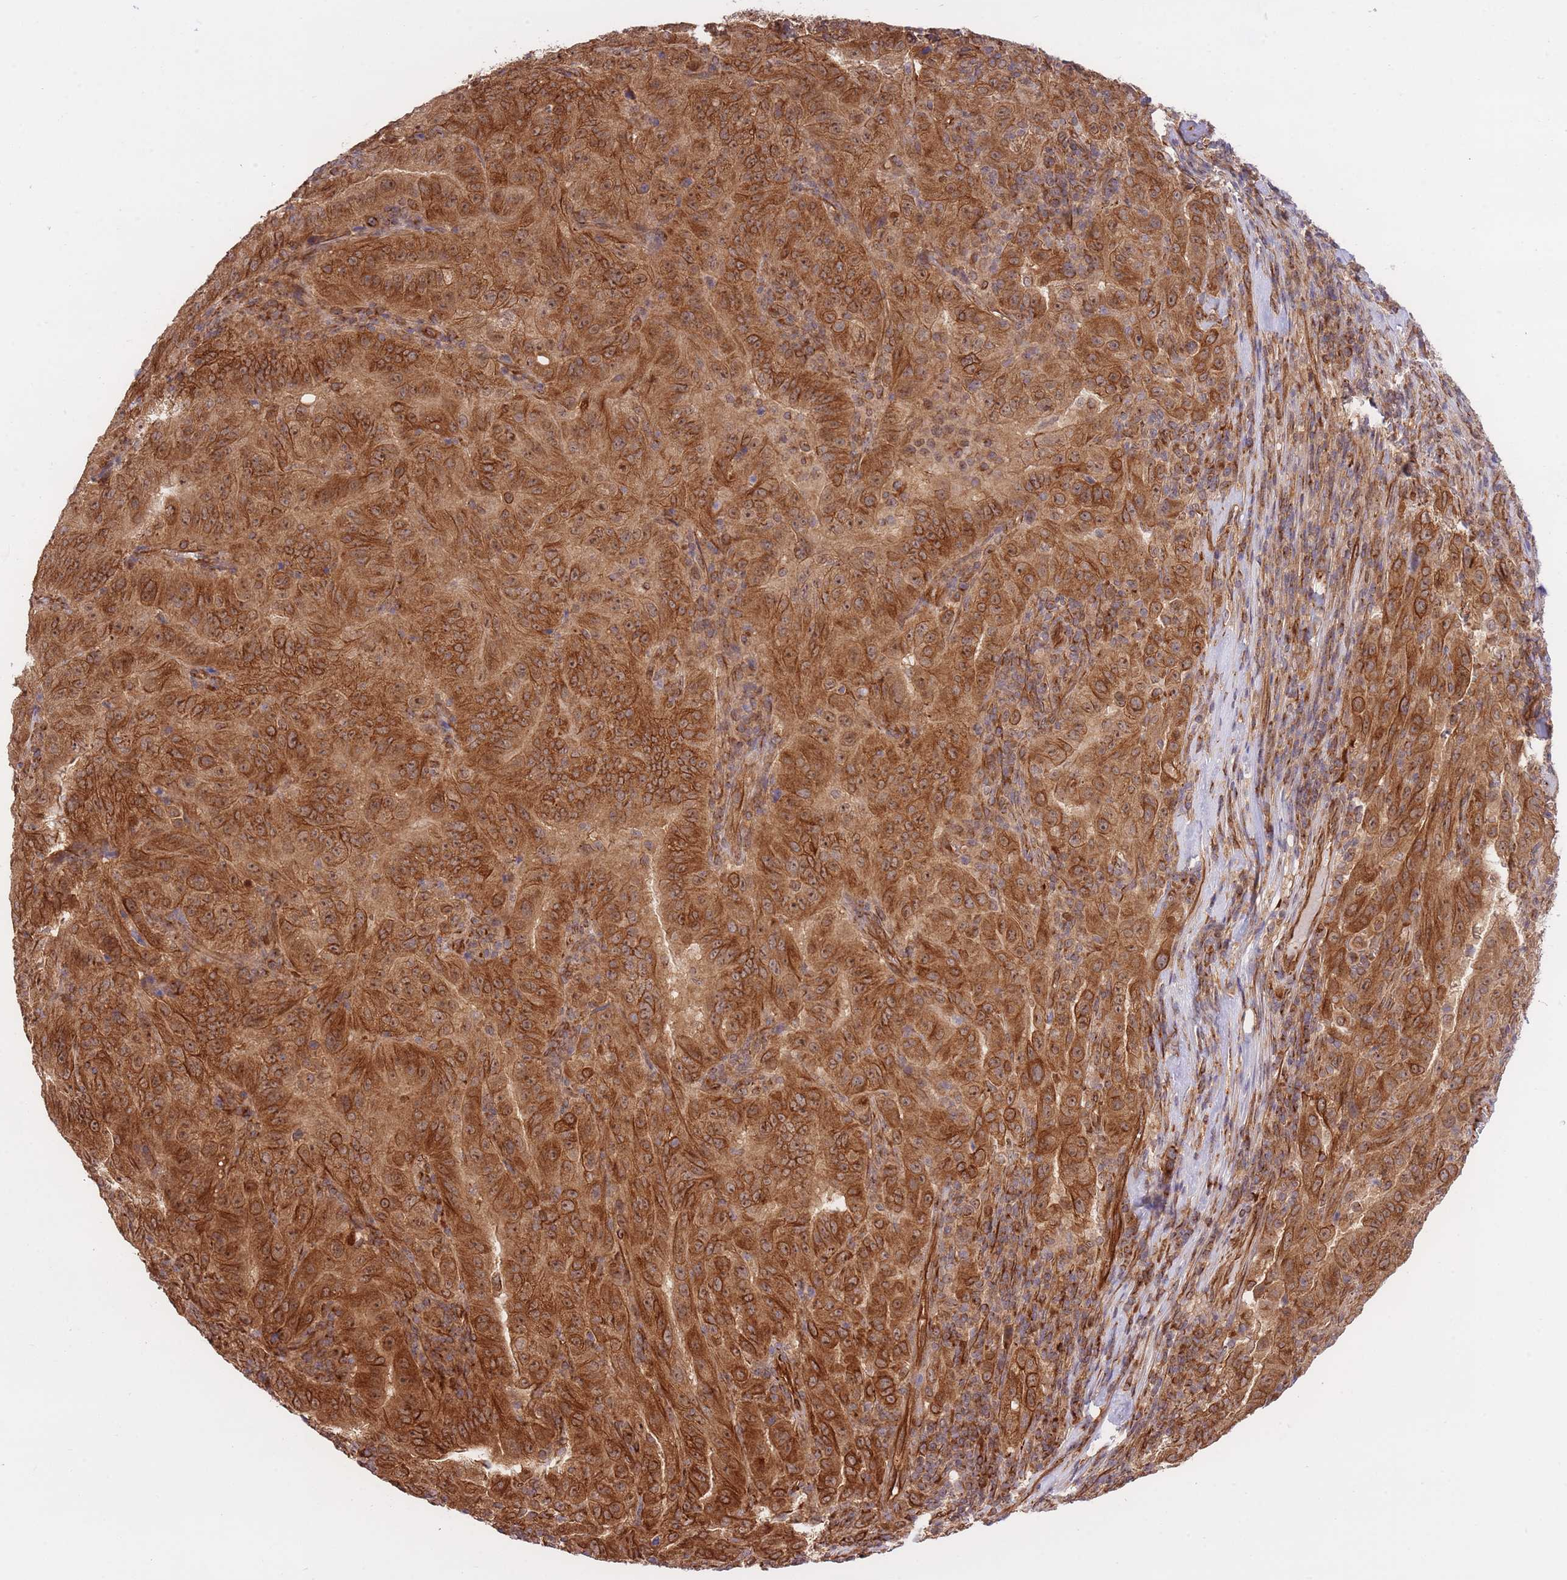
{"staining": {"intensity": "strong", "quantity": ">75%", "location": "cytoplasmic/membranous,nuclear"}, "tissue": "pancreatic cancer", "cell_type": "Tumor cells", "image_type": "cancer", "snomed": [{"axis": "morphology", "description": "Adenocarcinoma, NOS"}, {"axis": "topography", "description": "Pancreas"}], "caption": "High-magnification brightfield microscopy of pancreatic cancer stained with DAB (brown) and counterstained with hematoxylin (blue). tumor cells exhibit strong cytoplasmic/membranous and nuclear expression is identified in about>75% of cells. The staining was performed using DAB to visualize the protein expression in brown, while the nuclei were stained in blue with hematoxylin (Magnification: 20x).", "gene": "EXOSC8", "patient": {"sex": "male", "age": 63}}